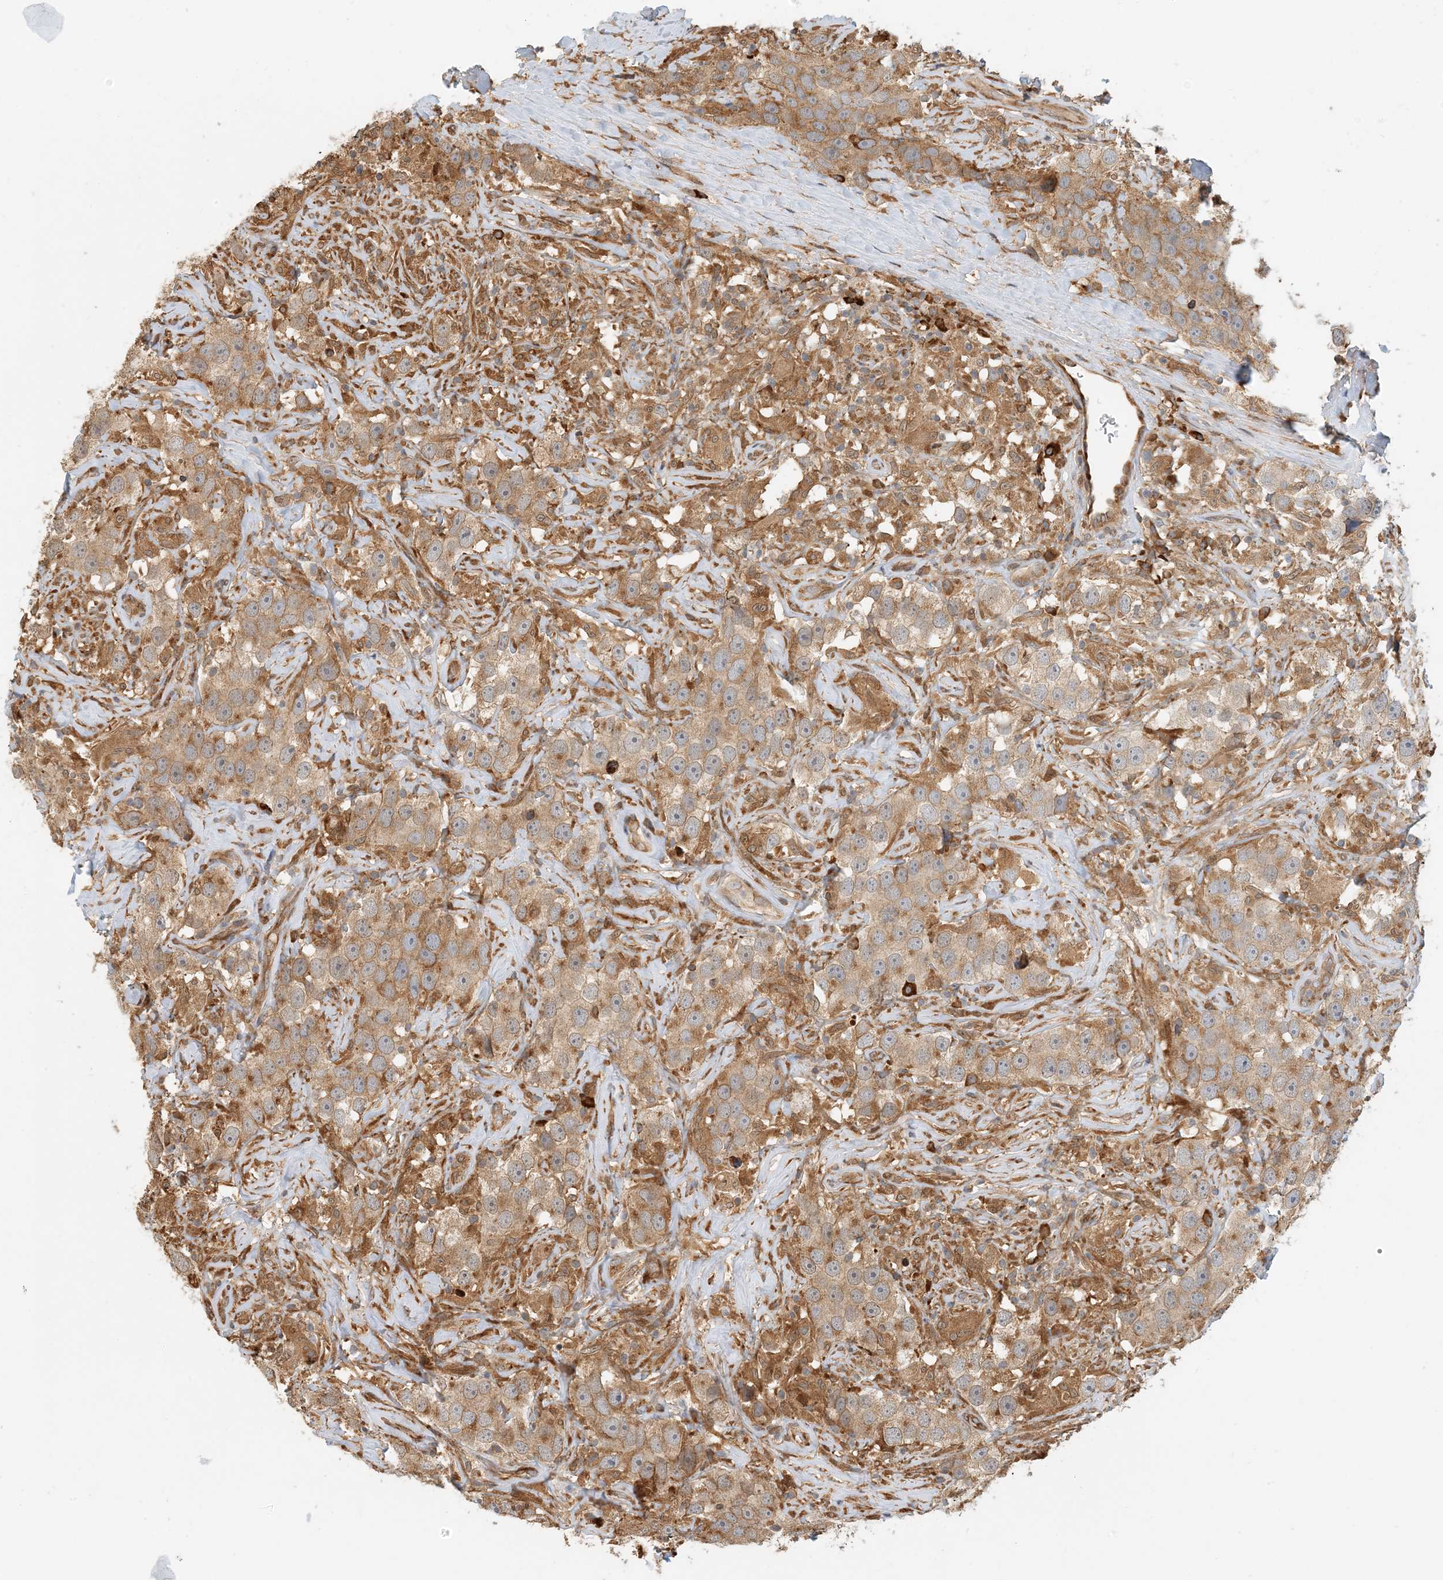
{"staining": {"intensity": "moderate", "quantity": ">75%", "location": "cytoplasmic/membranous"}, "tissue": "testis cancer", "cell_type": "Tumor cells", "image_type": "cancer", "snomed": [{"axis": "morphology", "description": "Seminoma, NOS"}, {"axis": "topography", "description": "Testis"}], "caption": "Immunohistochemical staining of human seminoma (testis) reveals medium levels of moderate cytoplasmic/membranous positivity in about >75% of tumor cells.", "gene": "HNMT", "patient": {"sex": "male", "age": 49}}